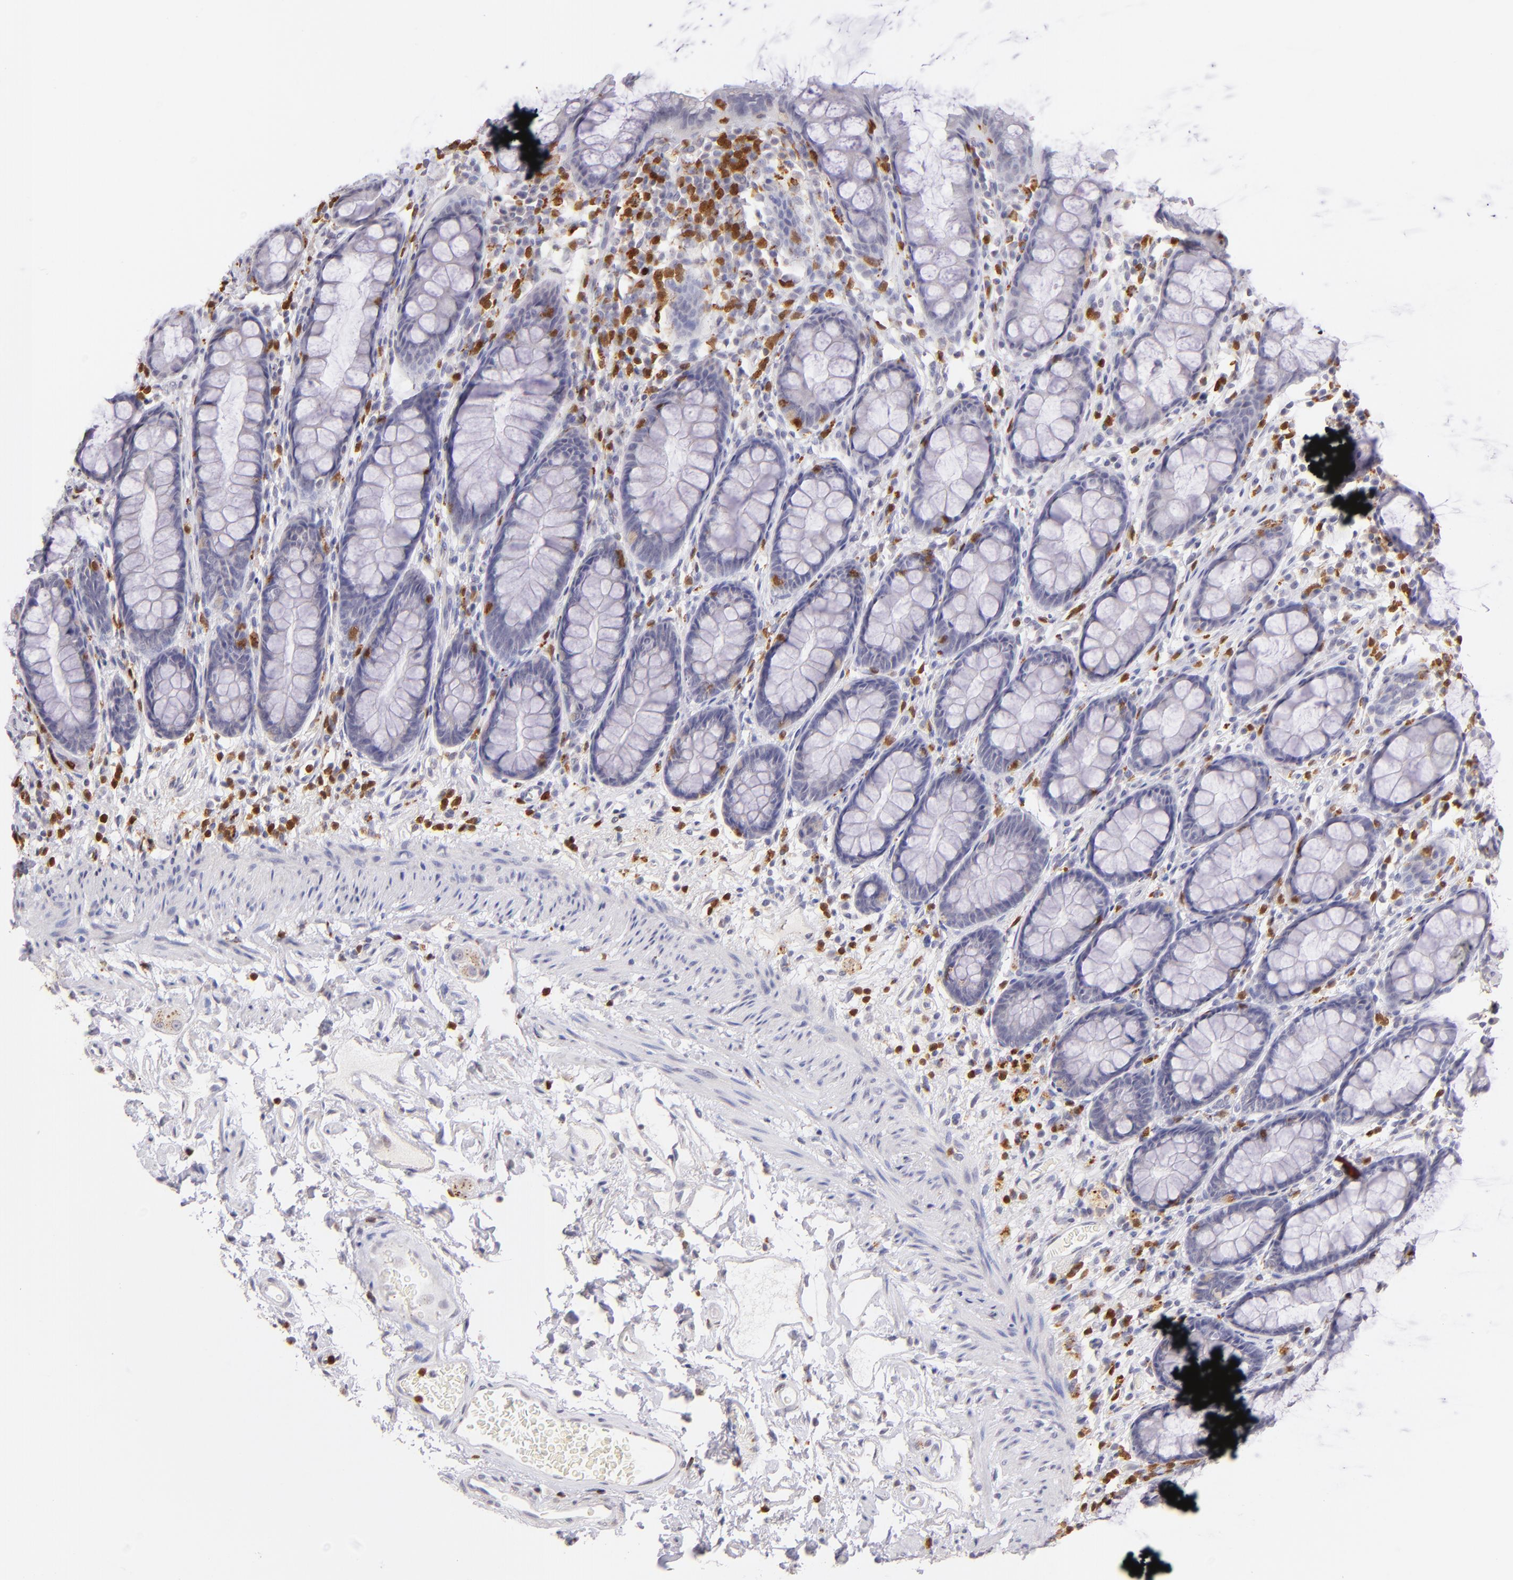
{"staining": {"intensity": "negative", "quantity": "none", "location": "none"}, "tissue": "rectum", "cell_type": "Glandular cells", "image_type": "normal", "snomed": [{"axis": "morphology", "description": "Normal tissue, NOS"}, {"axis": "topography", "description": "Rectum"}], "caption": "The immunohistochemistry histopathology image has no significant staining in glandular cells of rectum. Nuclei are stained in blue.", "gene": "ZAP70", "patient": {"sex": "male", "age": 92}}